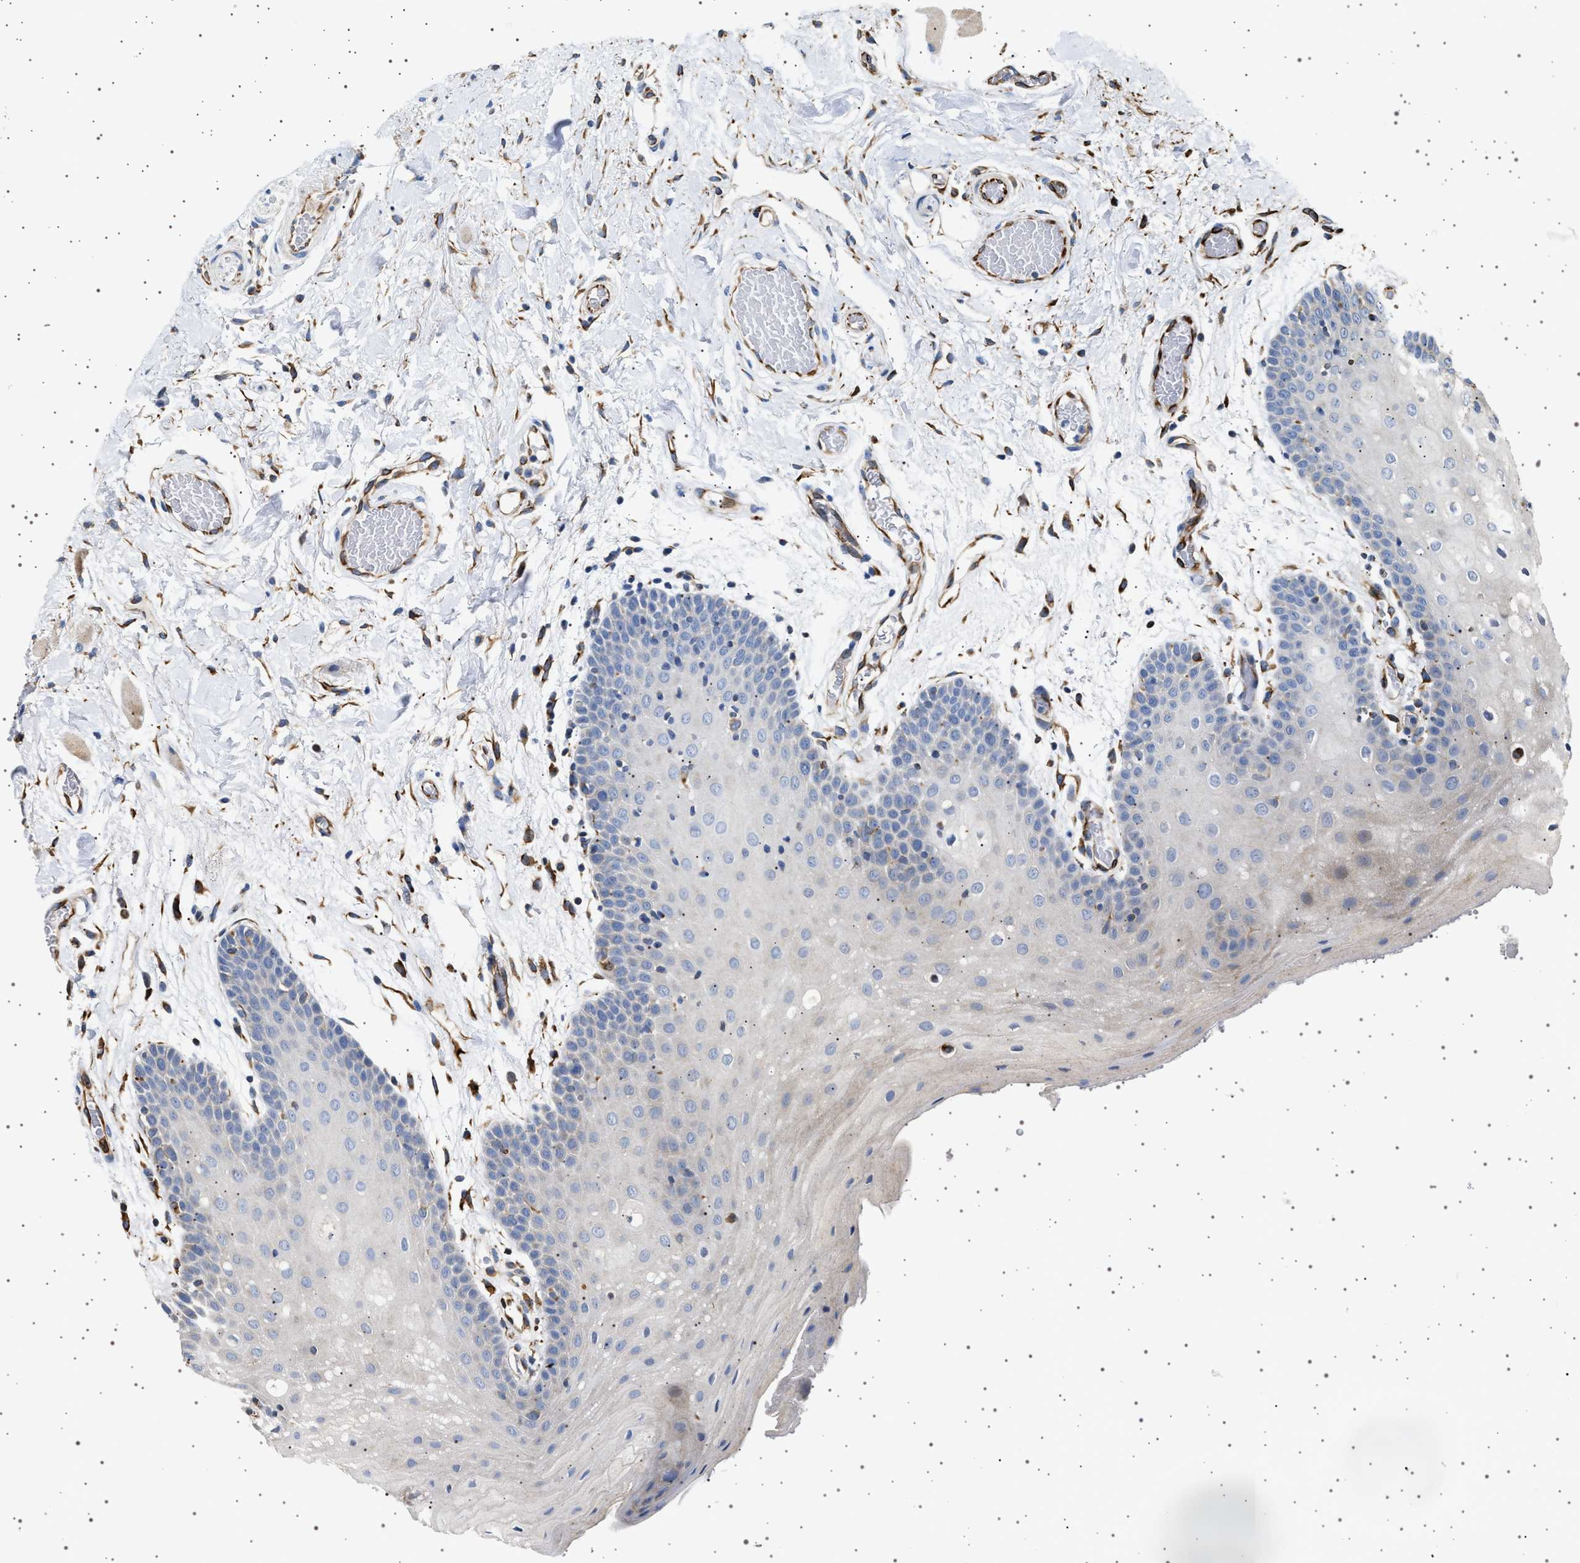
{"staining": {"intensity": "negative", "quantity": "none", "location": "none"}, "tissue": "oral mucosa", "cell_type": "Squamous epithelial cells", "image_type": "normal", "snomed": [{"axis": "morphology", "description": "Normal tissue, NOS"}, {"axis": "morphology", "description": "Squamous cell carcinoma, NOS"}, {"axis": "topography", "description": "Oral tissue"}, {"axis": "topography", "description": "Head-Neck"}], "caption": "Micrograph shows no protein staining in squamous epithelial cells of unremarkable oral mucosa. (Brightfield microscopy of DAB (3,3'-diaminobenzidine) immunohistochemistry (IHC) at high magnification).", "gene": "TRUB2", "patient": {"sex": "male", "age": 71}}